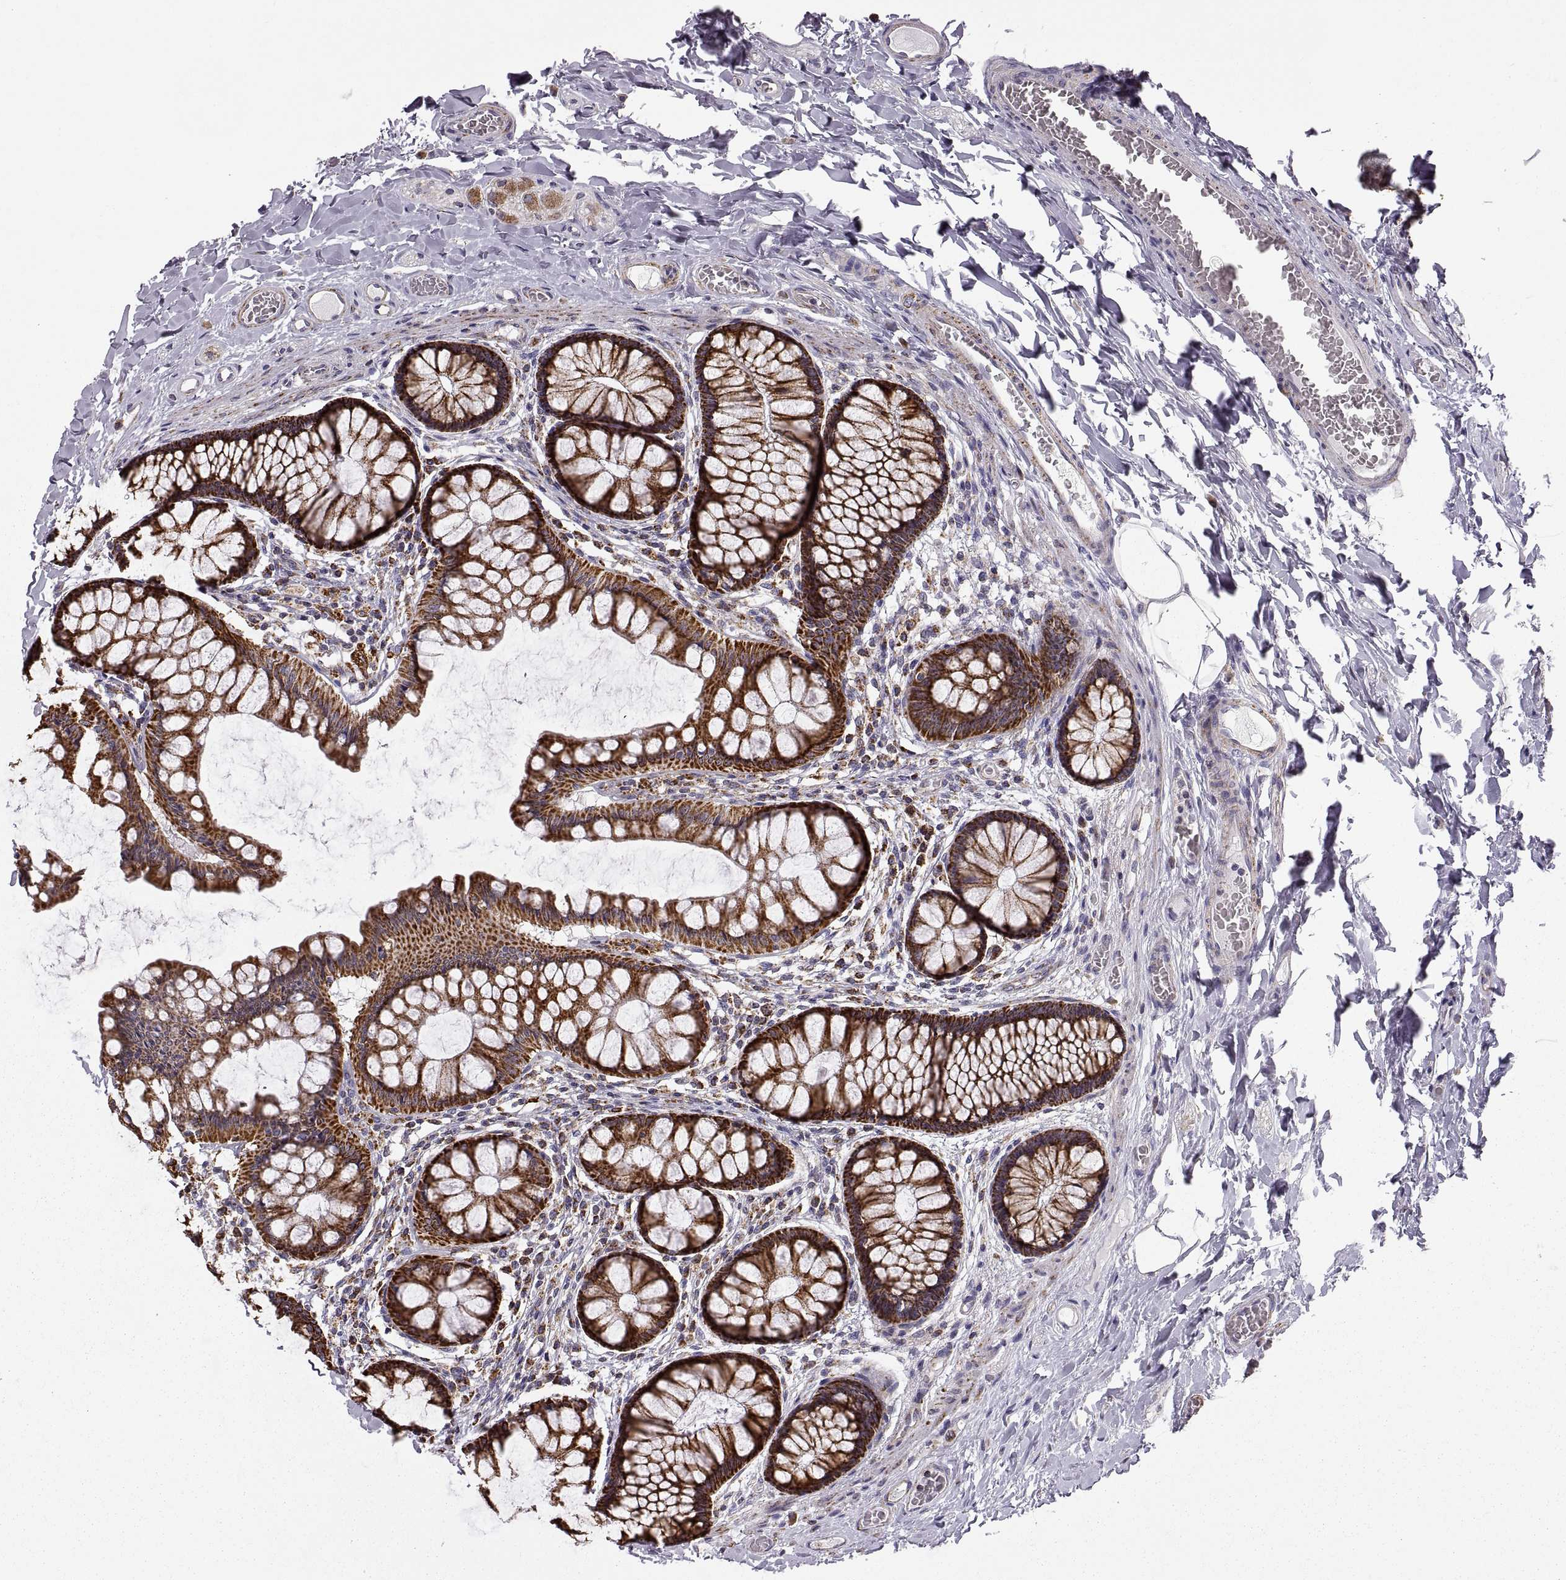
{"staining": {"intensity": "negative", "quantity": "none", "location": "none"}, "tissue": "colon", "cell_type": "Endothelial cells", "image_type": "normal", "snomed": [{"axis": "morphology", "description": "Normal tissue, NOS"}, {"axis": "topography", "description": "Colon"}], "caption": "An immunohistochemistry histopathology image of benign colon is shown. There is no staining in endothelial cells of colon.", "gene": "ARSD", "patient": {"sex": "female", "age": 65}}